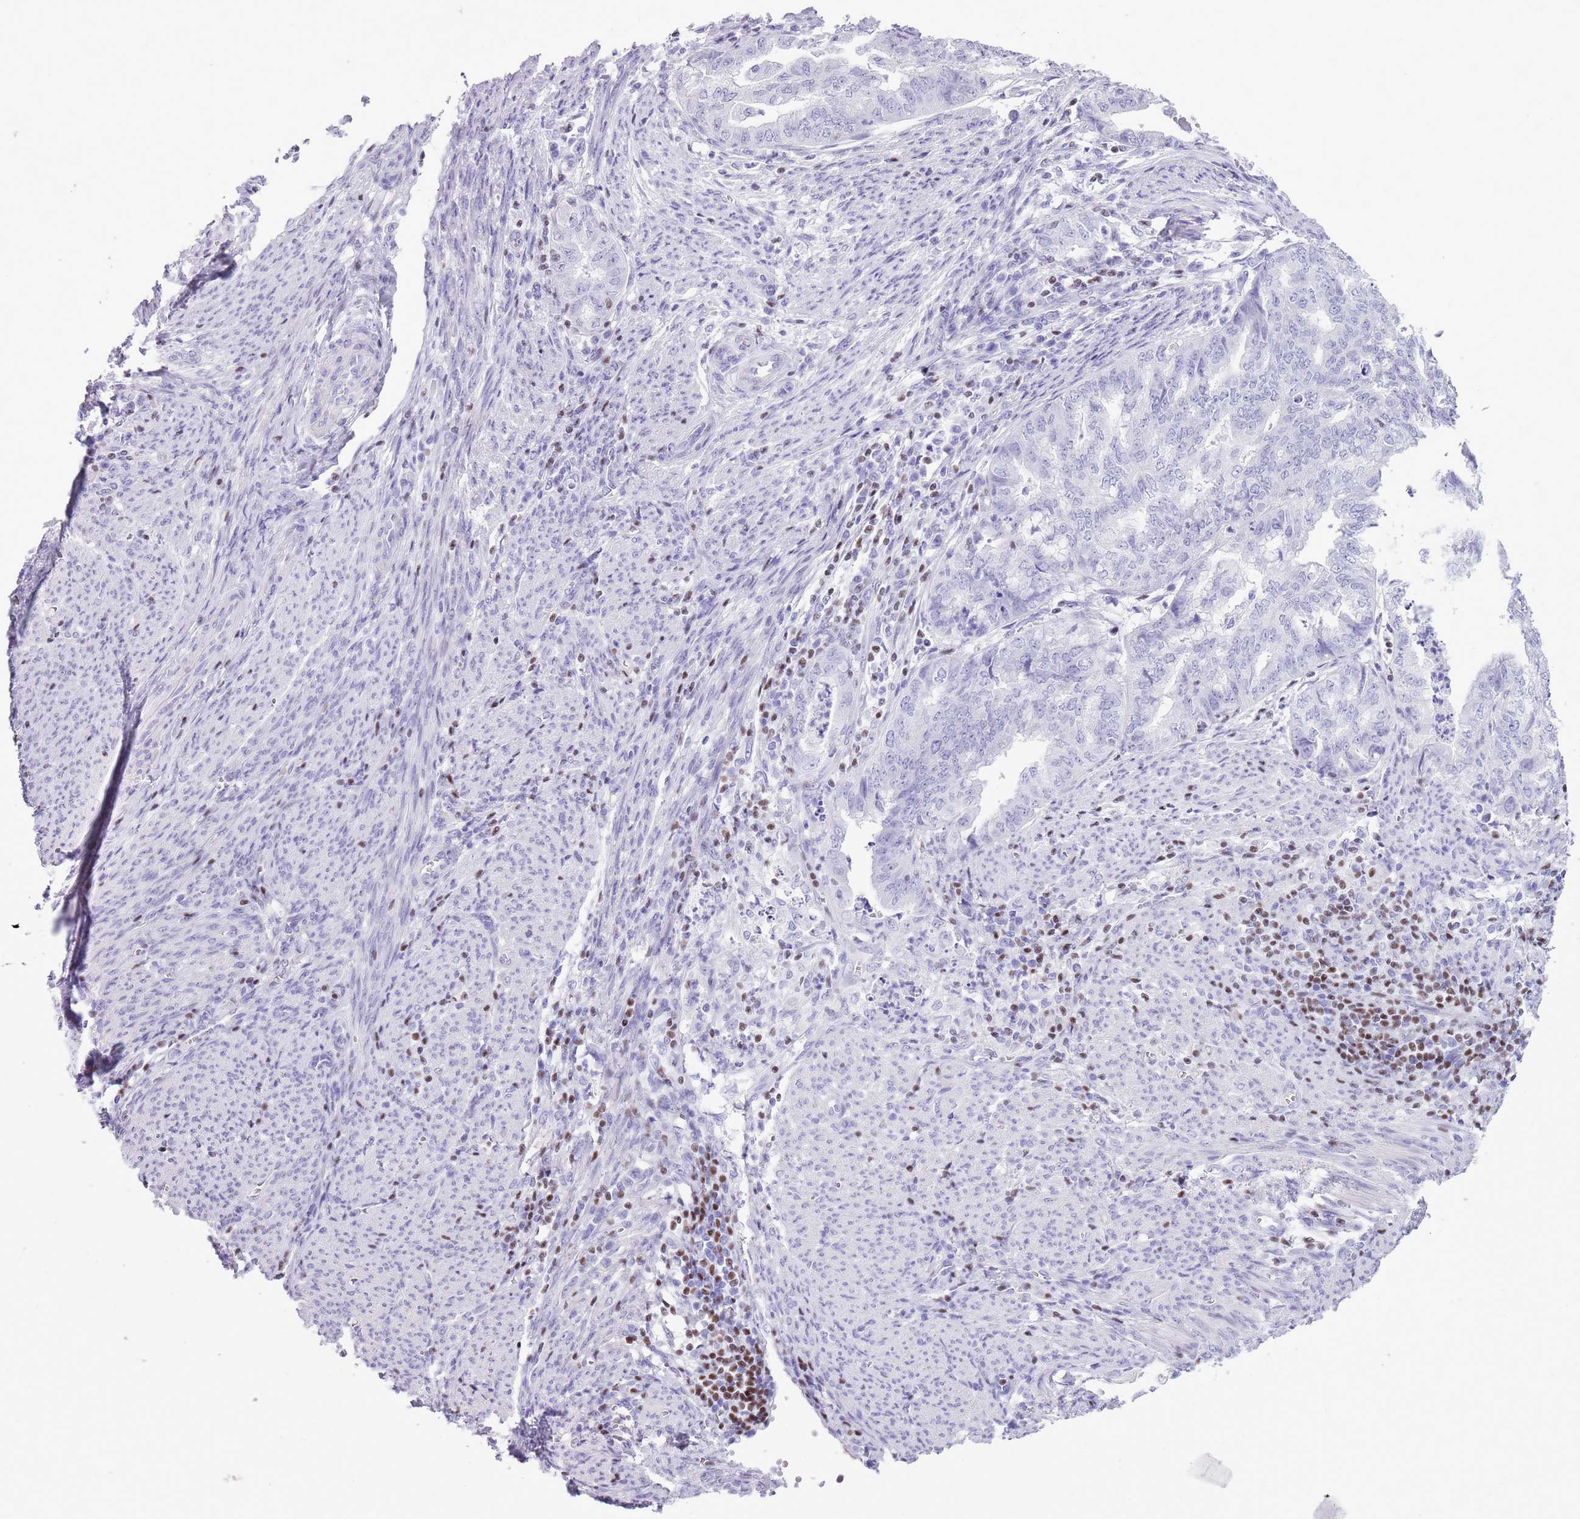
{"staining": {"intensity": "negative", "quantity": "none", "location": "none"}, "tissue": "endometrial cancer", "cell_type": "Tumor cells", "image_type": "cancer", "snomed": [{"axis": "morphology", "description": "Adenocarcinoma, NOS"}, {"axis": "topography", "description": "Endometrium"}], "caption": "Adenocarcinoma (endometrial) stained for a protein using immunohistochemistry shows no staining tumor cells.", "gene": "BCL11B", "patient": {"sex": "female", "age": 79}}